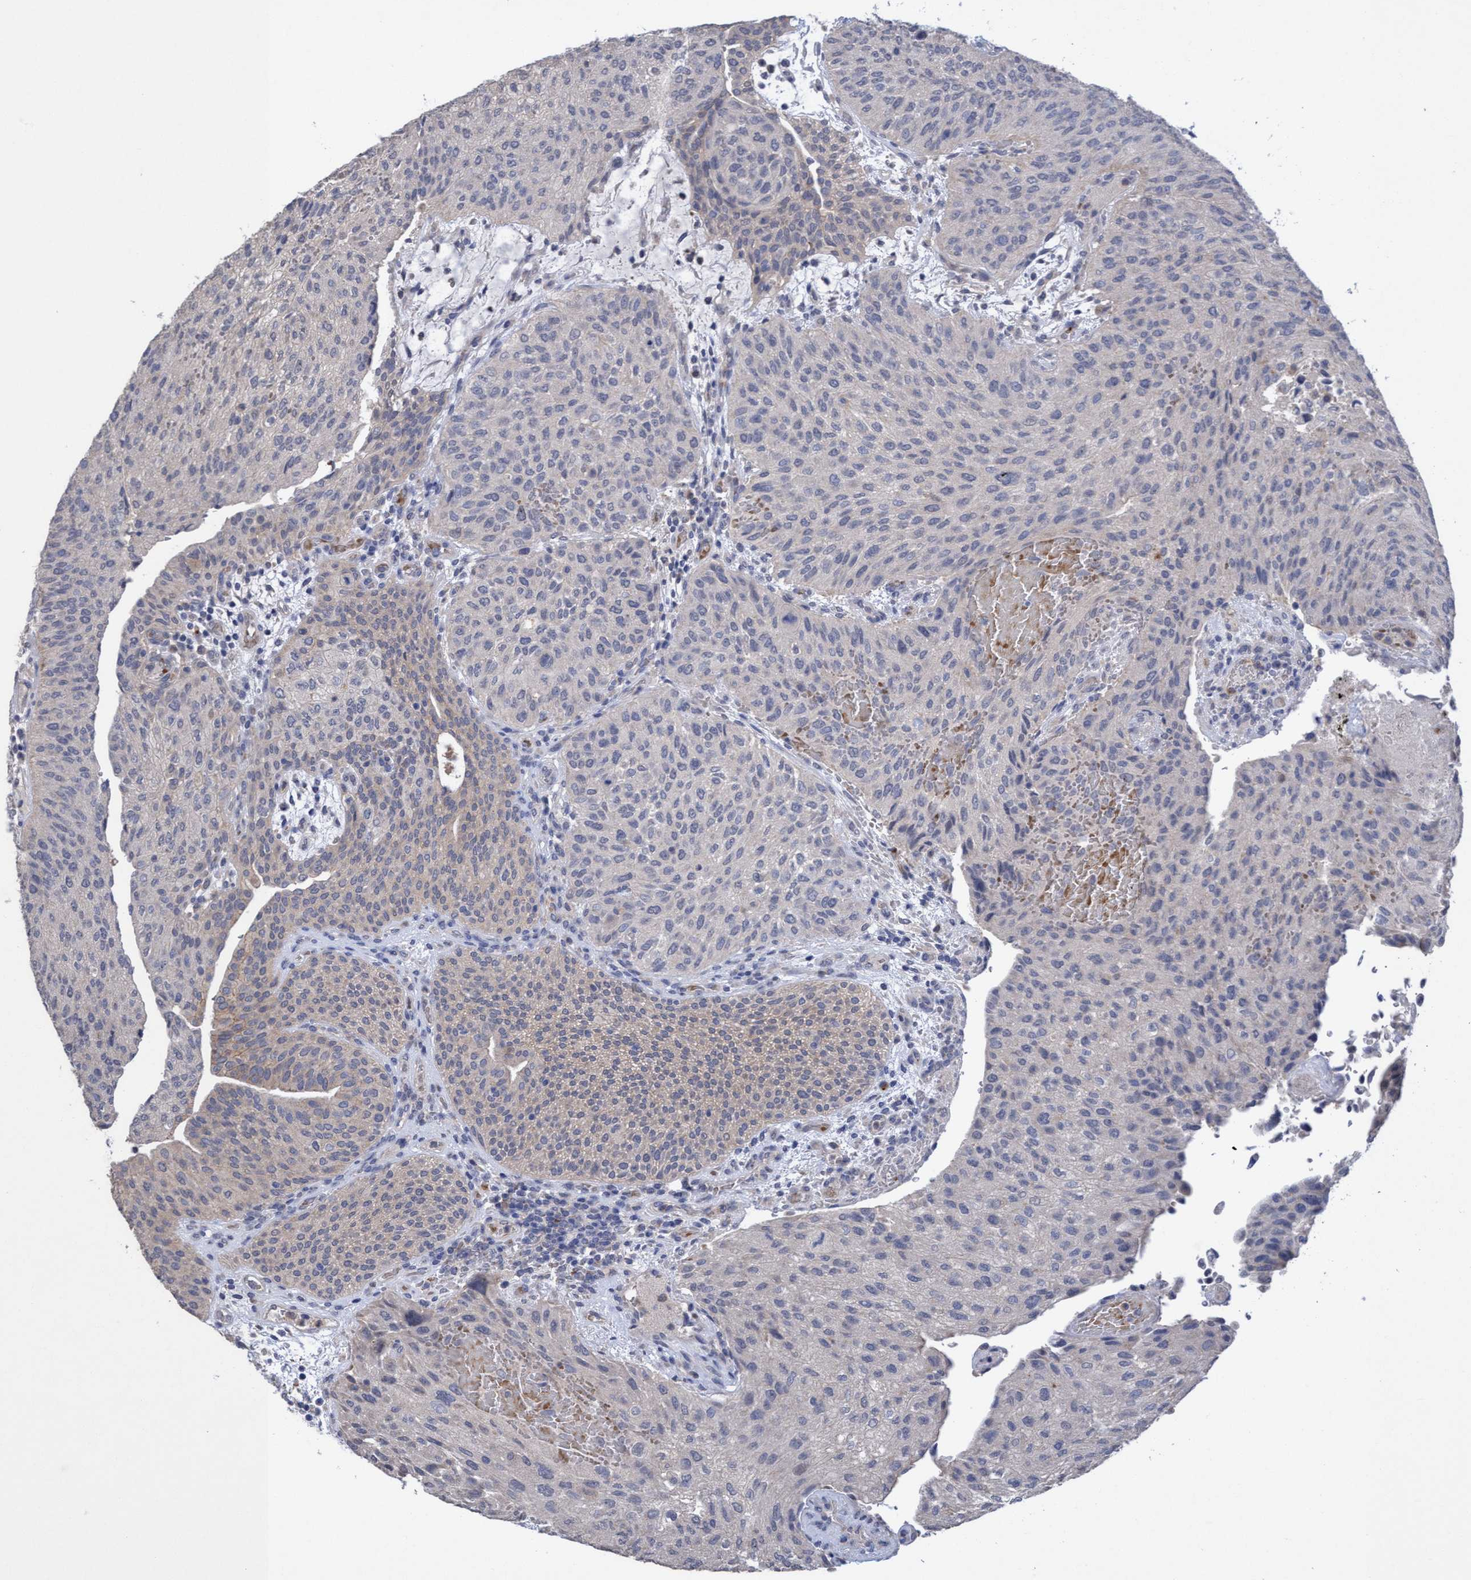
{"staining": {"intensity": "negative", "quantity": "none", "location": "none"}, "tissue": "urothelial cancer", "cell_type": "Tumor cells", "image_type": "cancer", "snomed": [{"axis": "morphology", "description": "Urothelial carcinoma, Low grade"}, {"axis": "morphology", "description": "Urothelial carcinoma, High grade"}, {"axis": "topography", "description": "Urinary bladder"}], "caption": "Immunohistochemistry of high-grade urothelial carcinoma shows no positivity in tumor cells.", "gene": "SEMA4D", "patient": {"sex": "male", "age": 35}}